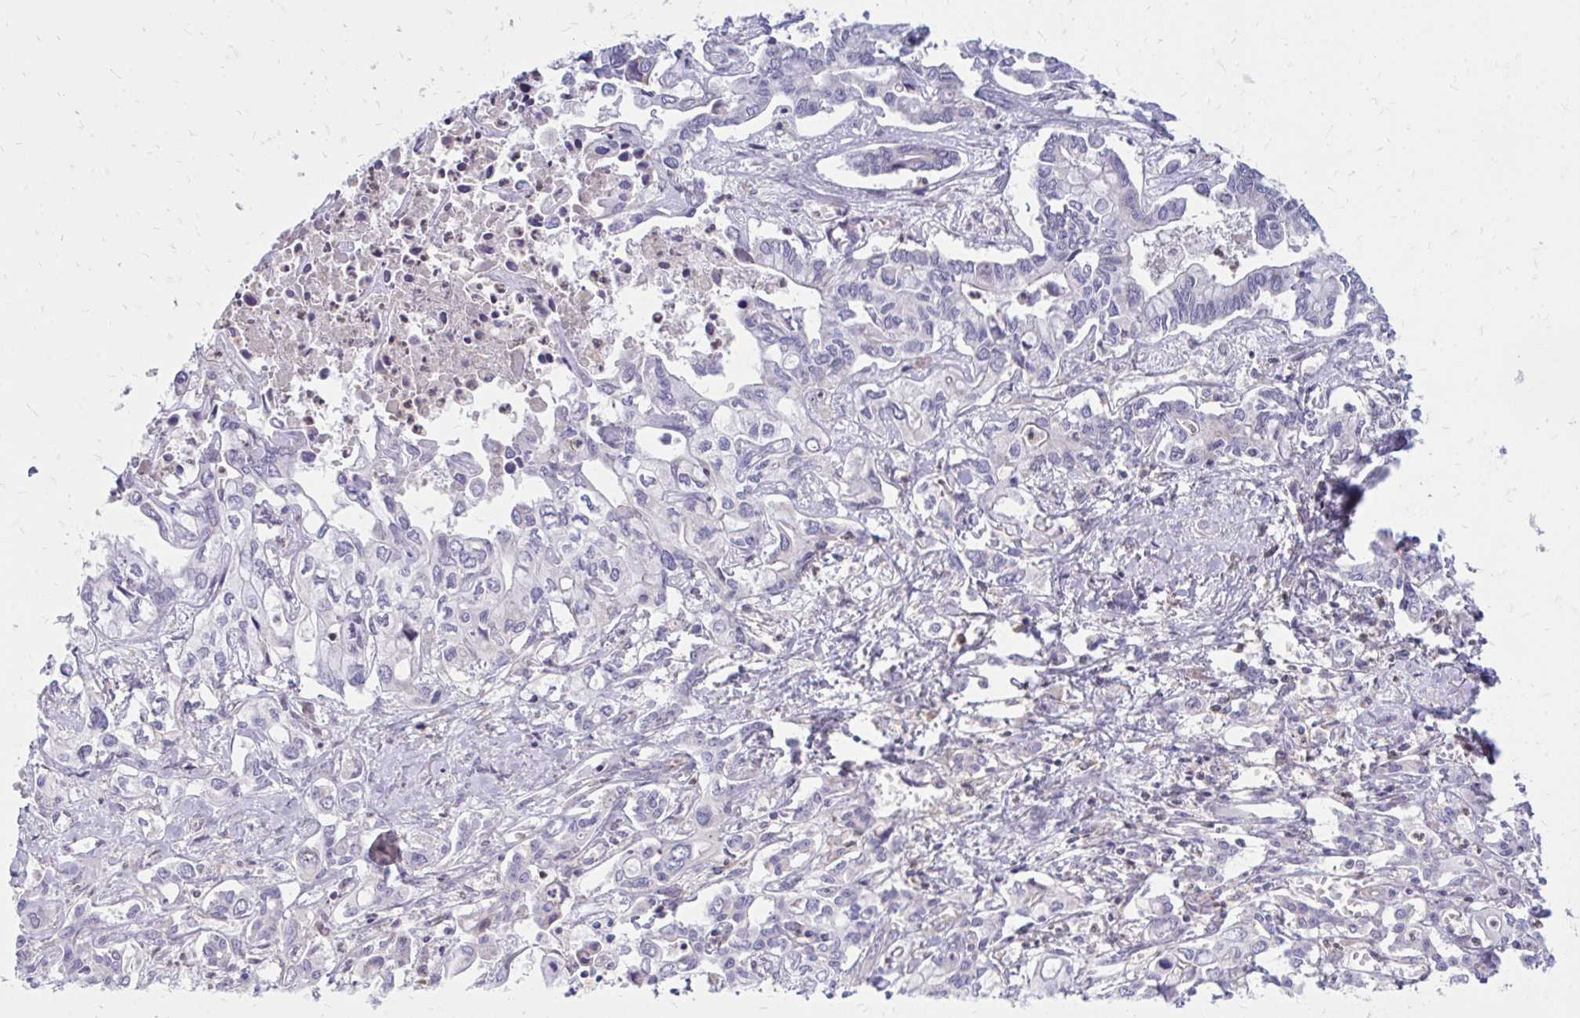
{"staining": {"intensity": "negative", "quantity": "none", "location": "none"}, "tissue": "liver cancer", "cell_type": "Tumor cells", "image_type": "cancer", "snomed": [{"axis": "morphology", "description": "Cholangiocarcinoma"}, {"axis": "topography", "description": "Liver"}], "caption": "Cholangiocarcinoma (liver) was stained to show a protein in brown. There is no significant positivity in tumor cells. The staining was performed using DAB (3,3'-diaminobenzidine) to visualize the protein expression in brown, while the nuclei were stained in blue with hematoxylin (Magnification: 20x).", "gene": "ASAP1", "patient": {"sex": "female", "age": 64}}